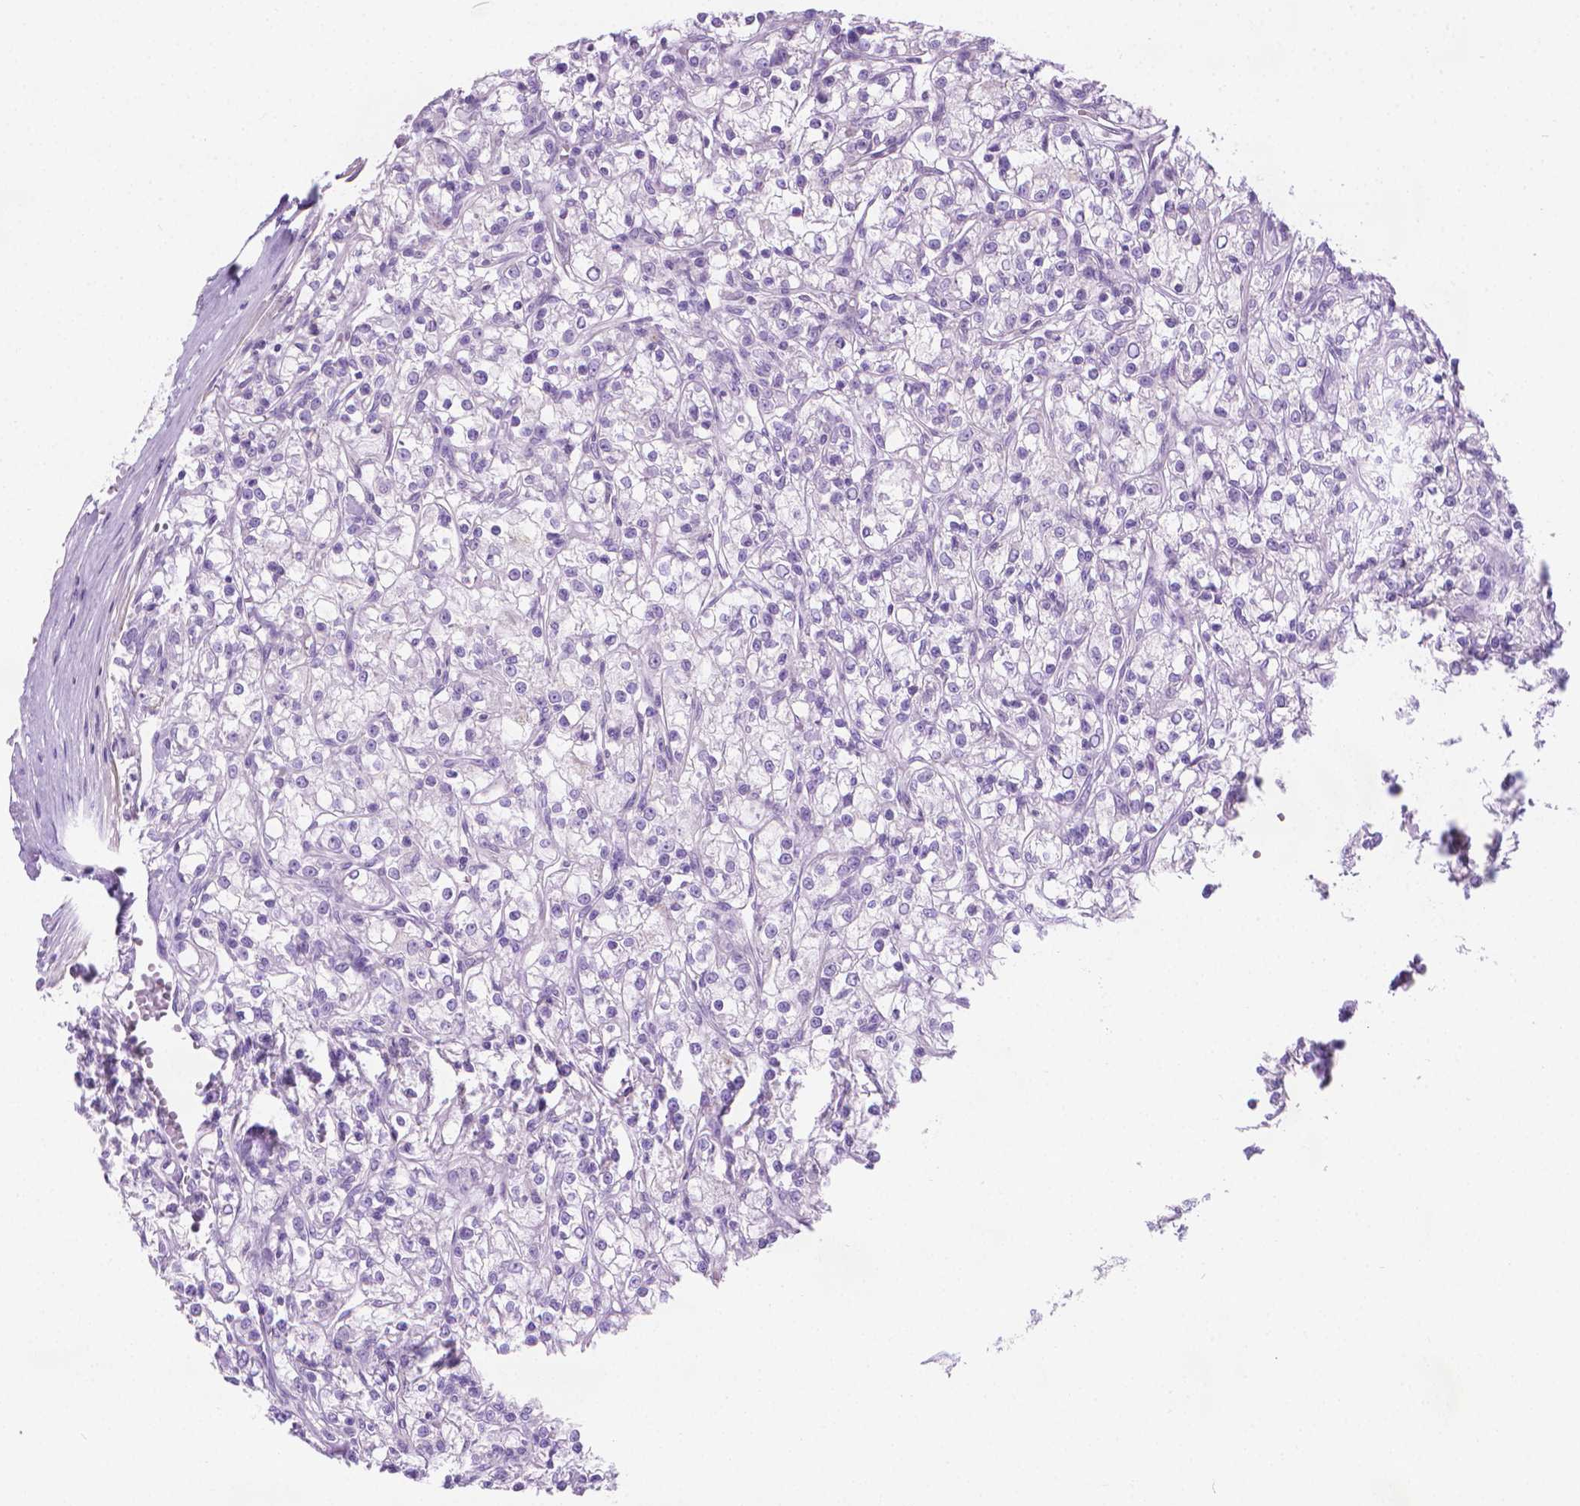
{"staining": {"intensity": "negative", "quantity": "none", "location": "none"}, "tissue": "renal cancer", "cell_type": "Tumor cells", "image_type": "cancer", "snomed": [{"axis": "morphology", "description": "Adenocarcinoma, NOS"}, {"axis": "topography", "description": "Kidney"}], "caption": "Renal adenocarcinoma stained for a protein using immunohistochemistry reveals no expression tumor cells.", "gene": "FASN", "patient": {"sex": "female", "age": 59}}